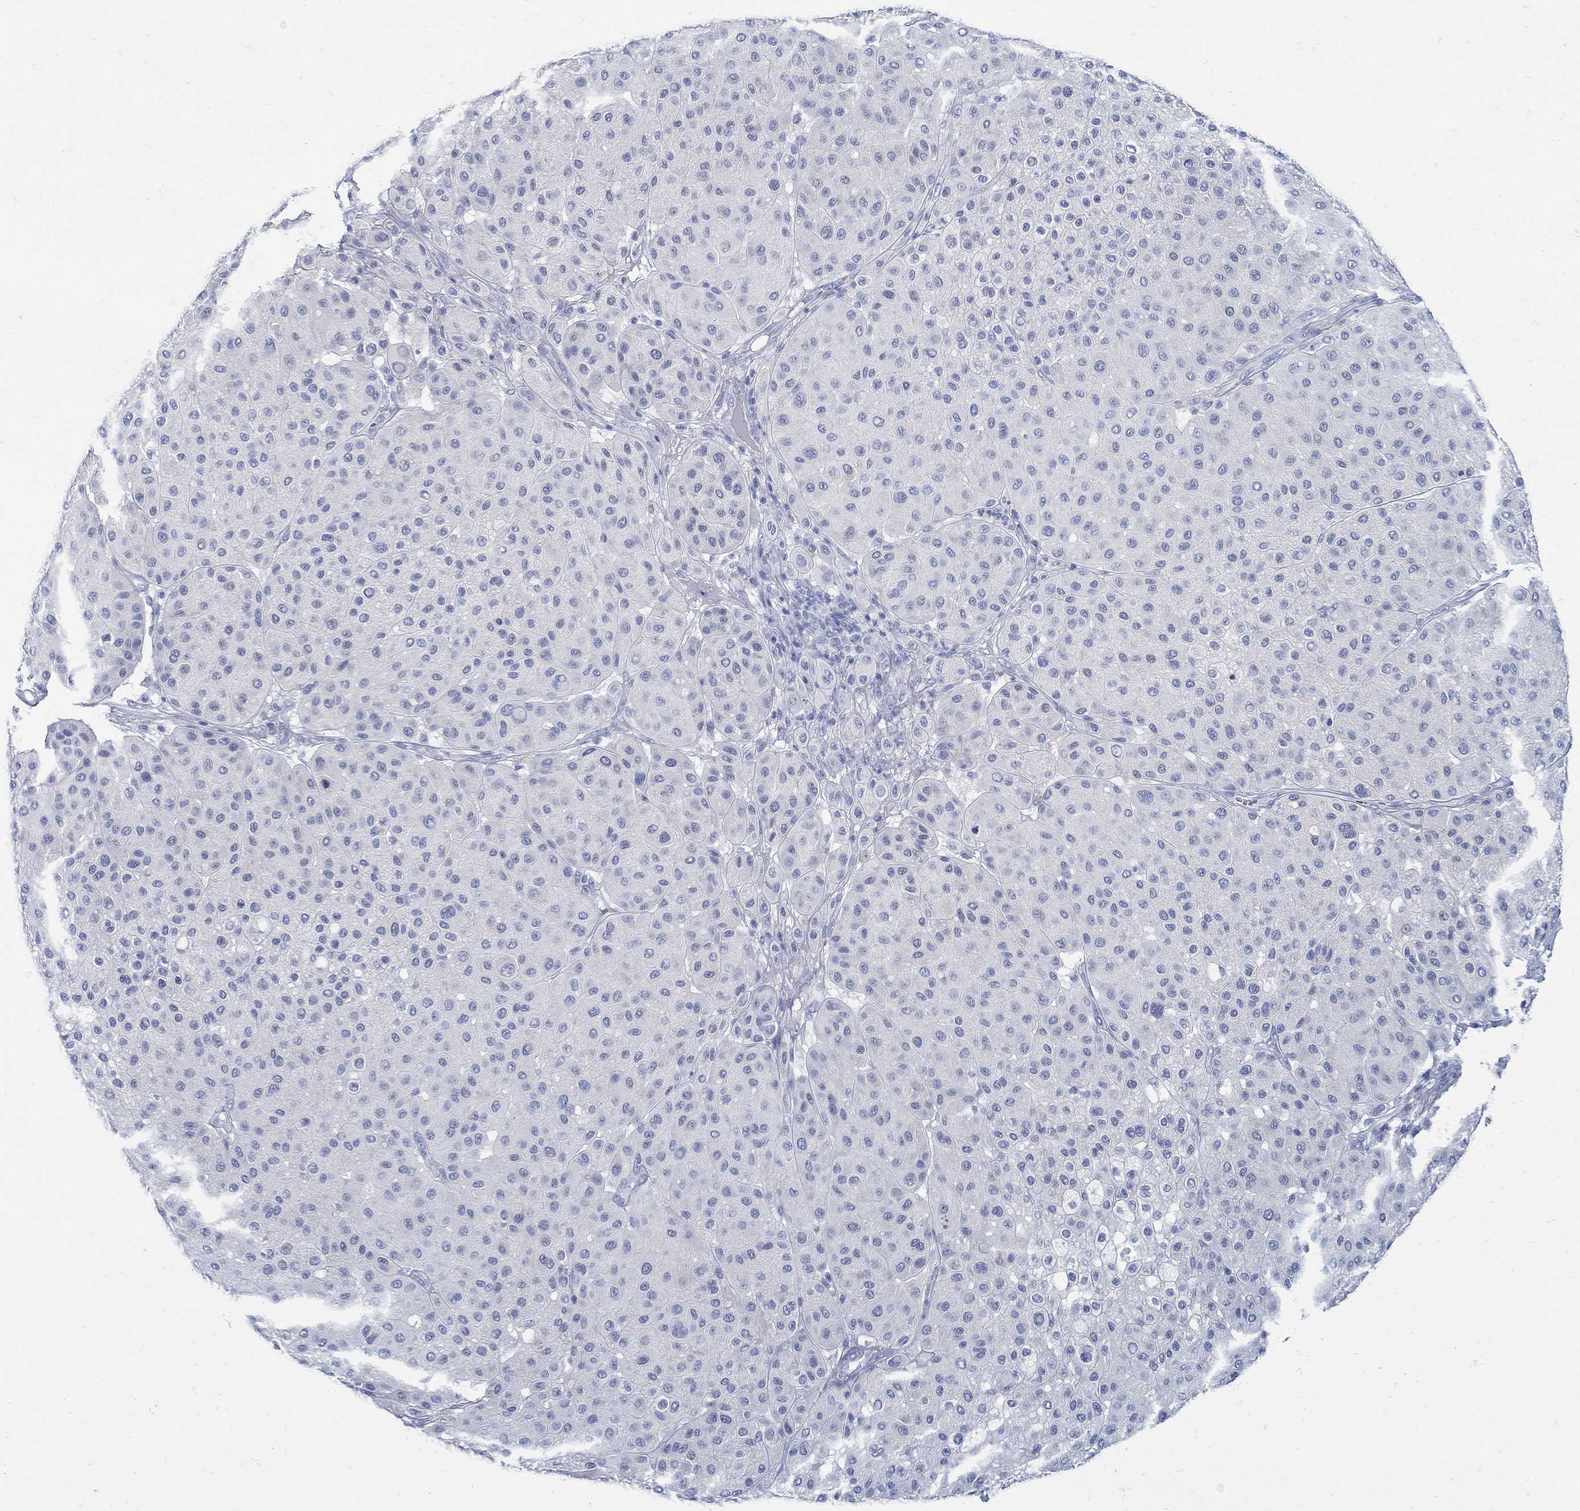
{"staining": {"intensity": "negative", "quantity": "none", "location": "none"}, "tissue": "melanoma", "cell_type": "Tumor cells", "image_type": "cancer", "snomed": [{"axis": "morphology", "description": "Malignant melanoma, Metastatic site"}, {"axis": "topography", "description": "Smooth muscle"}], "caption": "IHC histopathology image of neoplastic tissue: melanoma stained with DAB displays no significant protein expression in tumor cells. (Stains: DAB (3,3'-diaminobenzidine) IHC with hematoxylin counter stain, Microscopy: brightfield microscopy at high magnification).", "gene": "PAX9", "patient": {"sex": "male", "age": 41}}